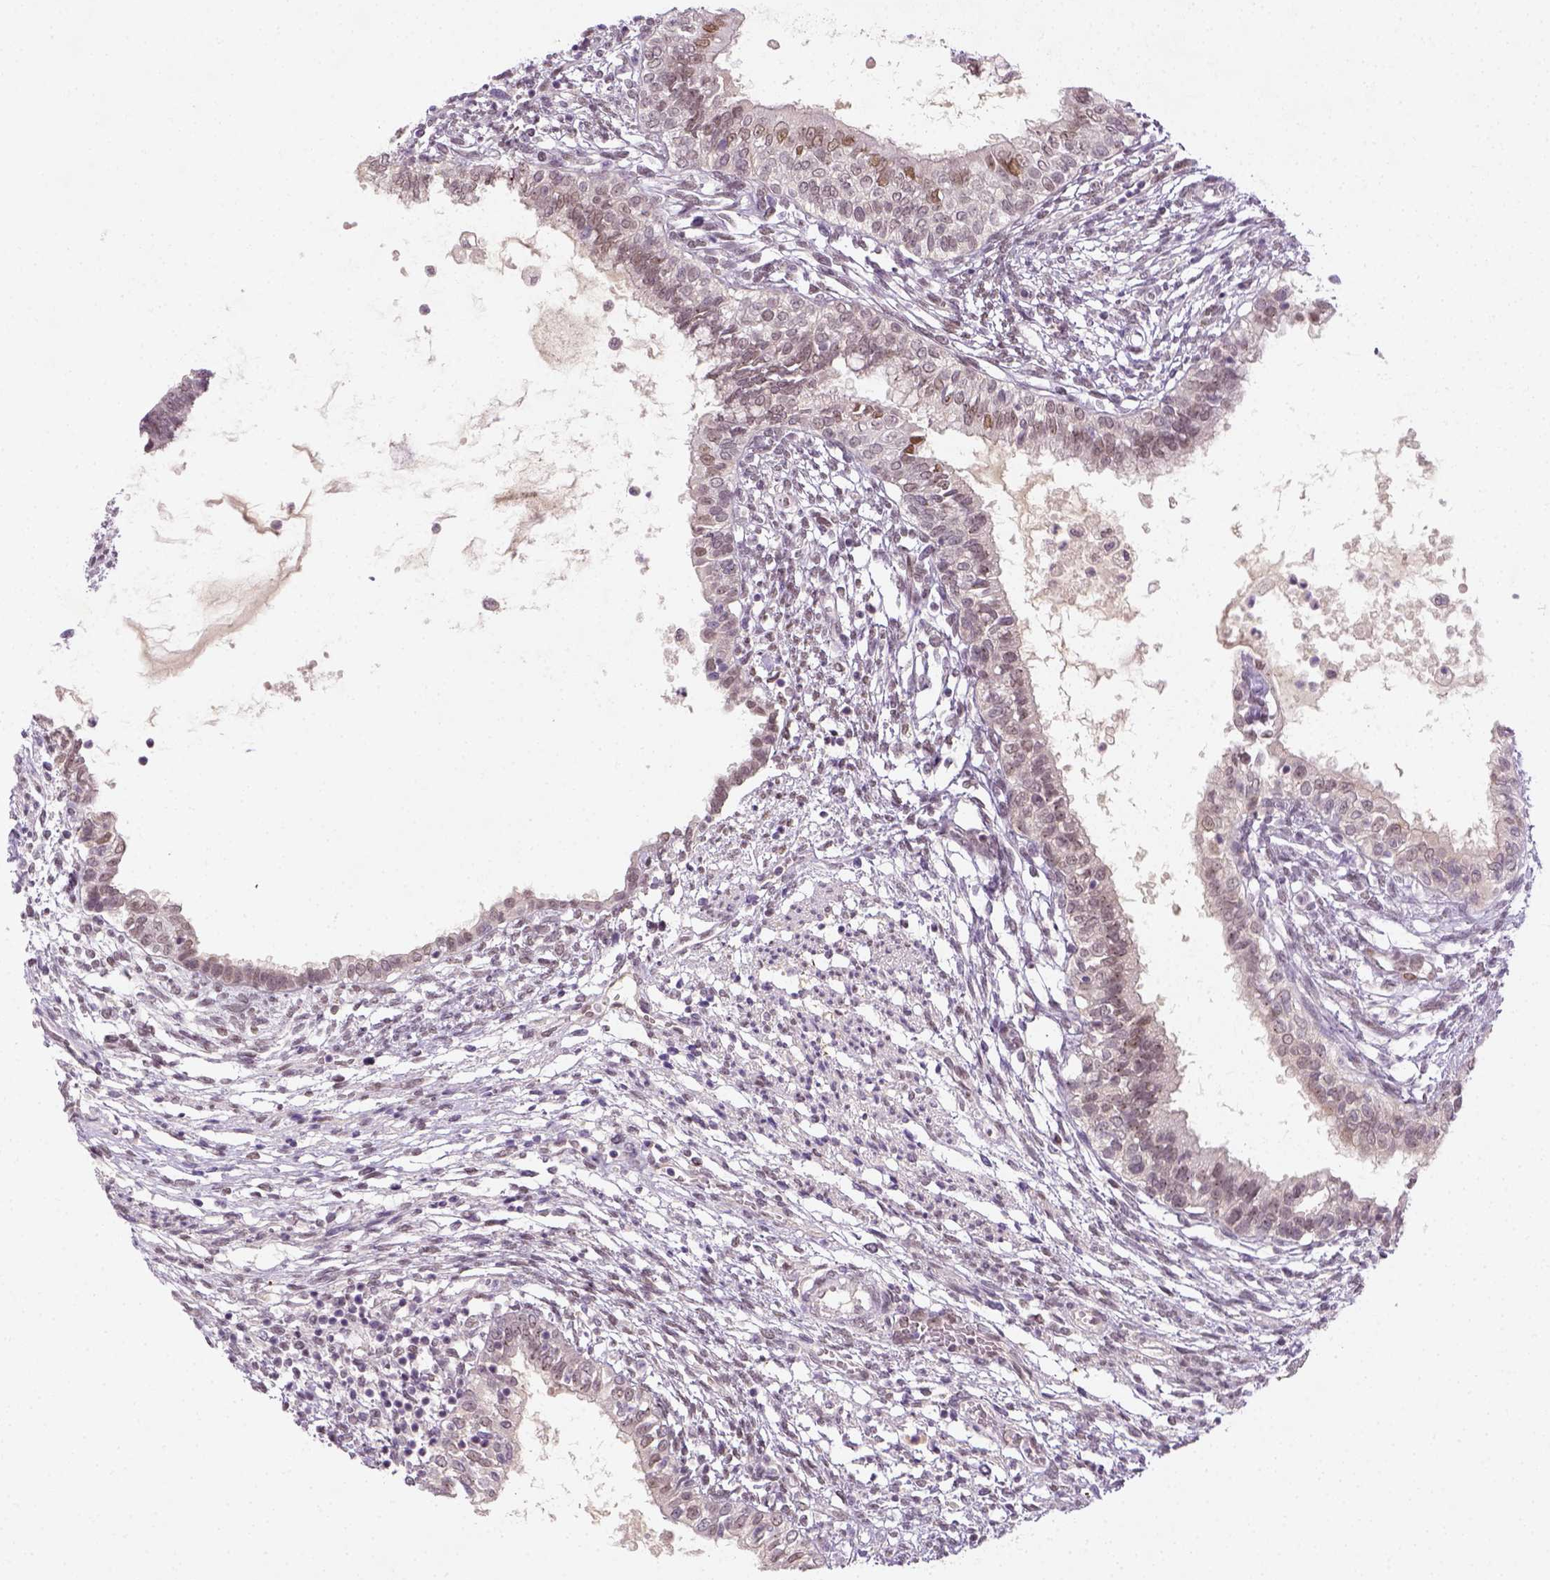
{"staining": {"intensity": "moderate", "quantity": "25%-75%", "location": "nuclear"}, "tissue": "testis cancer", "cell_type": "Tumor cells", "image_type": "cancer", "snomed": [{"axis": "morphology", "description": "Carcinoma, Embryonal, NOS"}, {"axis": "topography", "description": "Testis"}], "caption": "A photomicrograph showing moderate nuclear staining in about 25%-75% of tumor cells in testis cancer, as visualized by brown immunohistochemical staining.", "gene": "MAGEB3", "patient": {"sex": "male", "age": 37}}